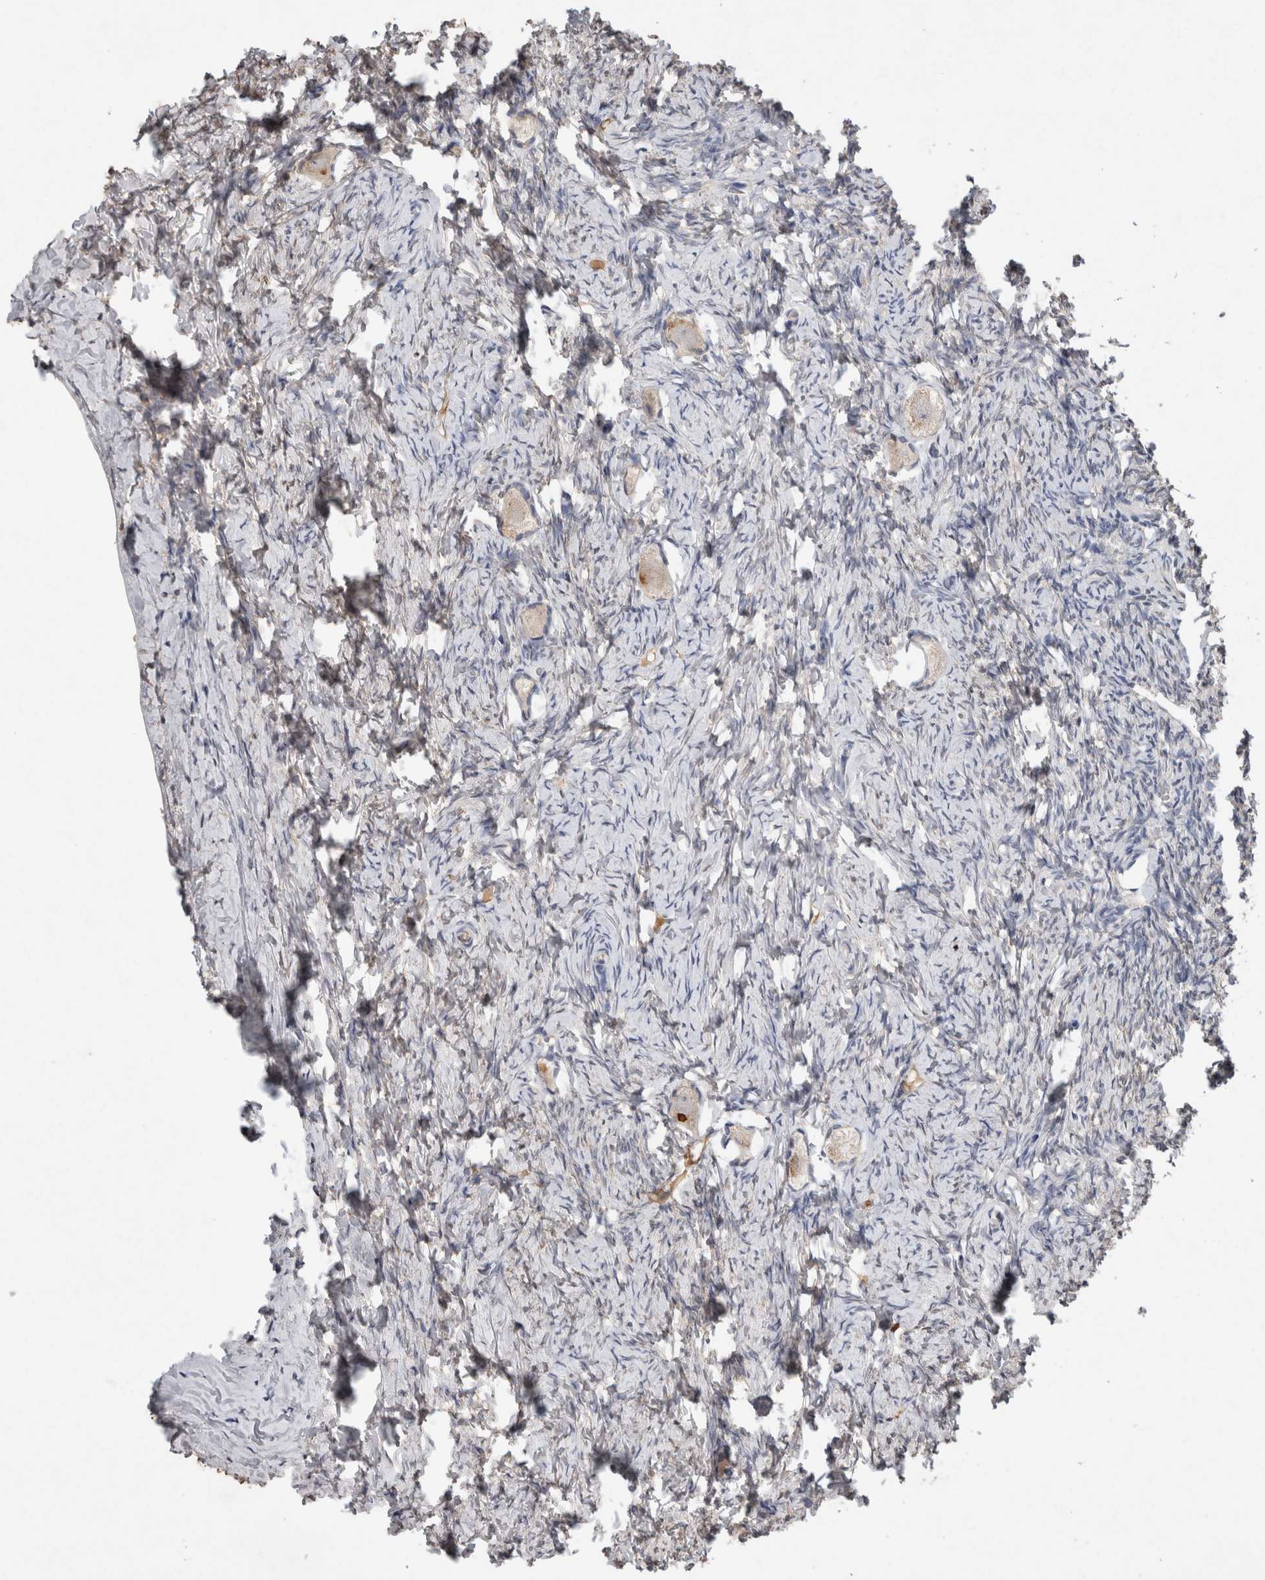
{"staining": {"intensity": "weak", "quantity": ">75%", "location": "cytoplasmic/membranous"}, "tissue": "ovary", "cell_type": "Follicle cells", "image_type": "normal", "snomed": [{"axis": "morphology", "description": "Normal tissue, NOS"}, {"axis": "topography", "description": "Ovary"}], "caption": "Benign ovary demonstrates weak cytoplasmic/membranous staining in about >75% of follicle cells, visualized by immunohistochemistry. (Stains: DAB in brown, nuclei in blue, Microscopy: brightfield microscopy at high magnification).", "gene": "FABP7", "patient": {"sex": "female", "age": 27}}